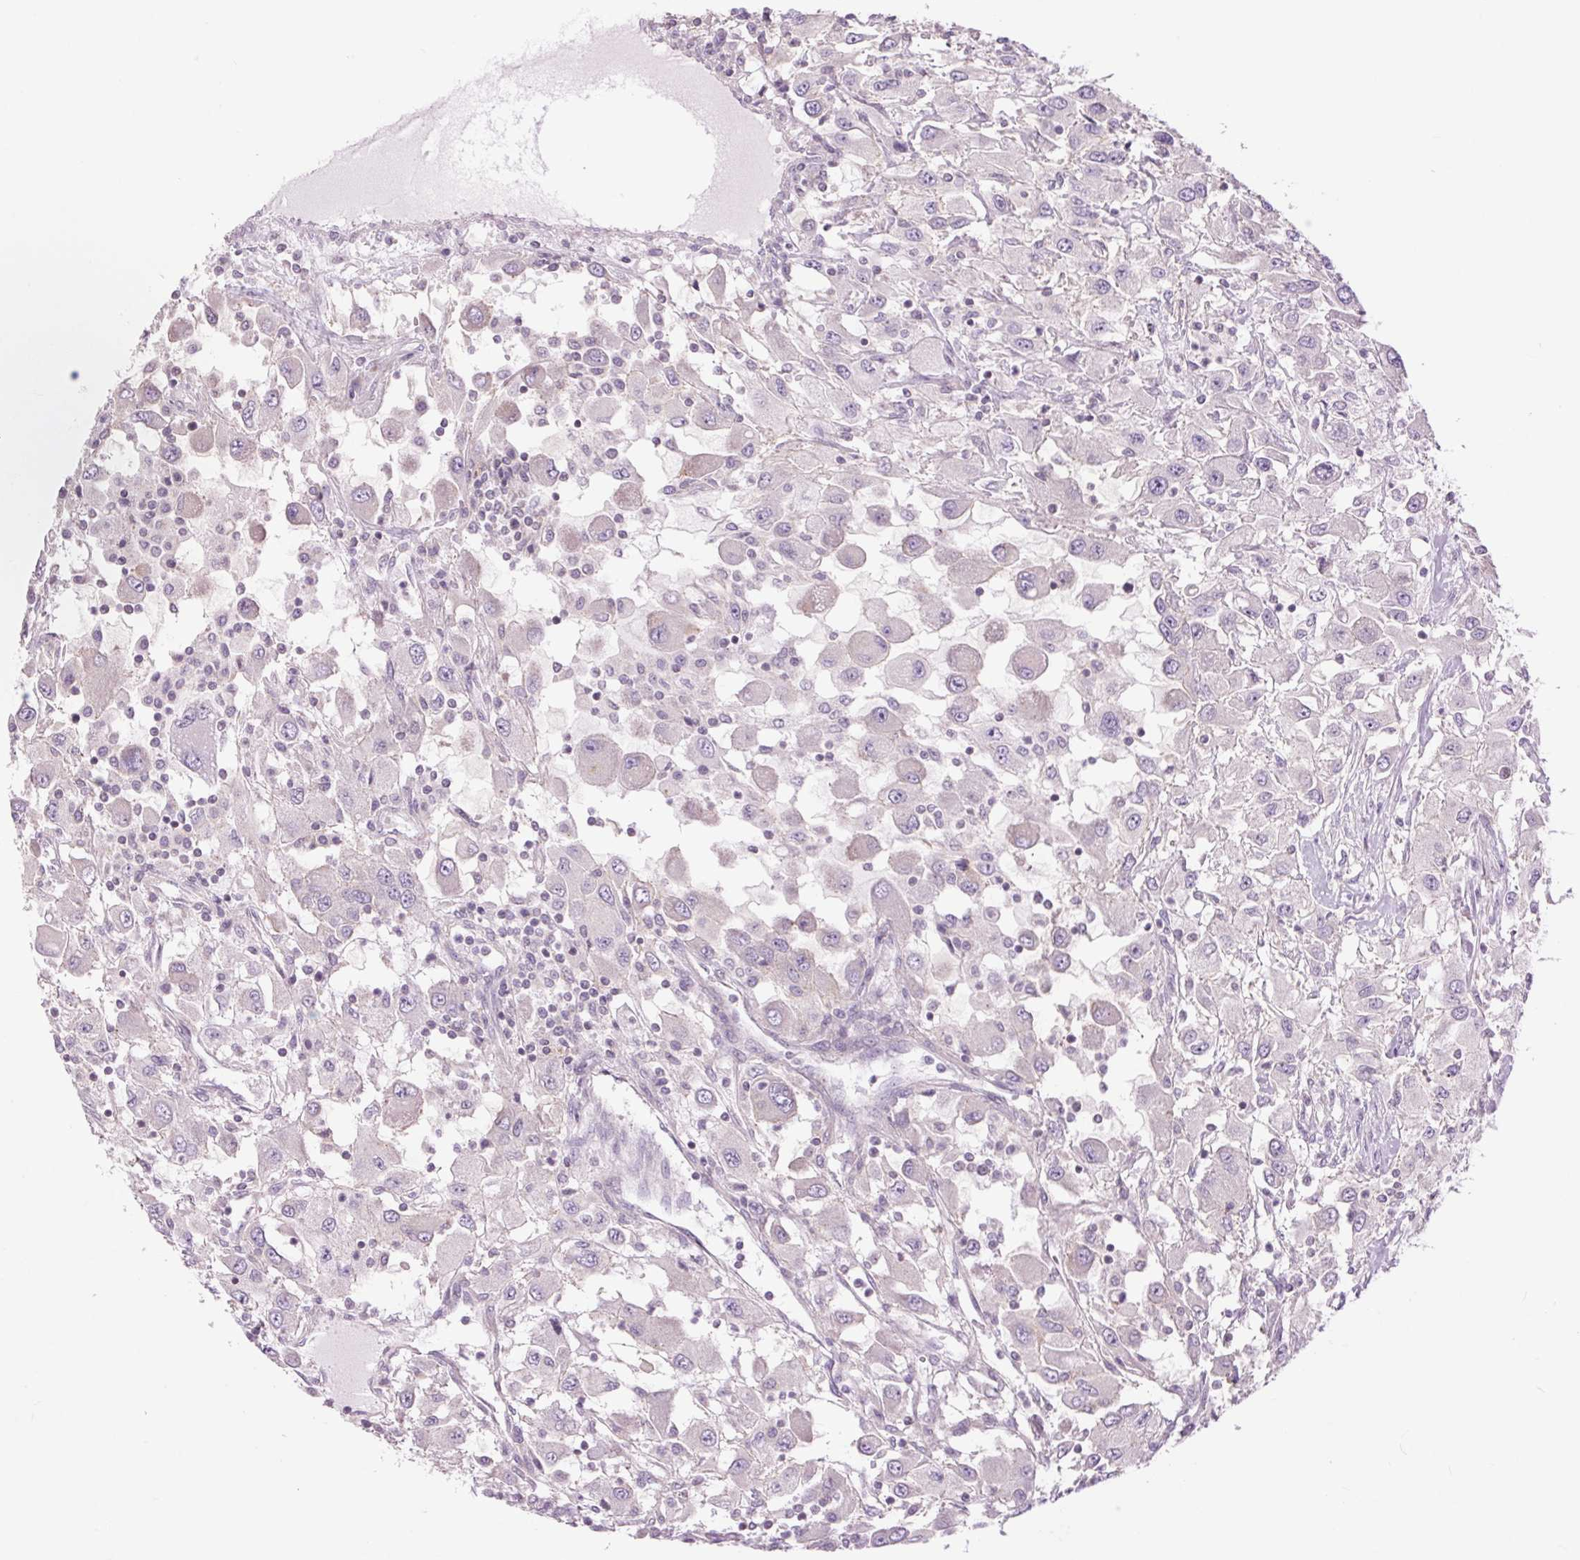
{"staining": {"intensity": "negative", "quantity": "none", "location": "none"}, "tissue": "renal cancer", "cell_type": "Tumor cells", "image_type": "cancer", "snomed": [{"axis": "morphology", "description": "Adenocarcinoma, NOS"}, {"axis": "topography", "description": "Kidney"}], "caption": "A micrograph of human adenocarcinoma (renal) is negative for staining in tumor cells.", "gene": "CTNNA3", "patient": {"sex": "female", "age": 67}}